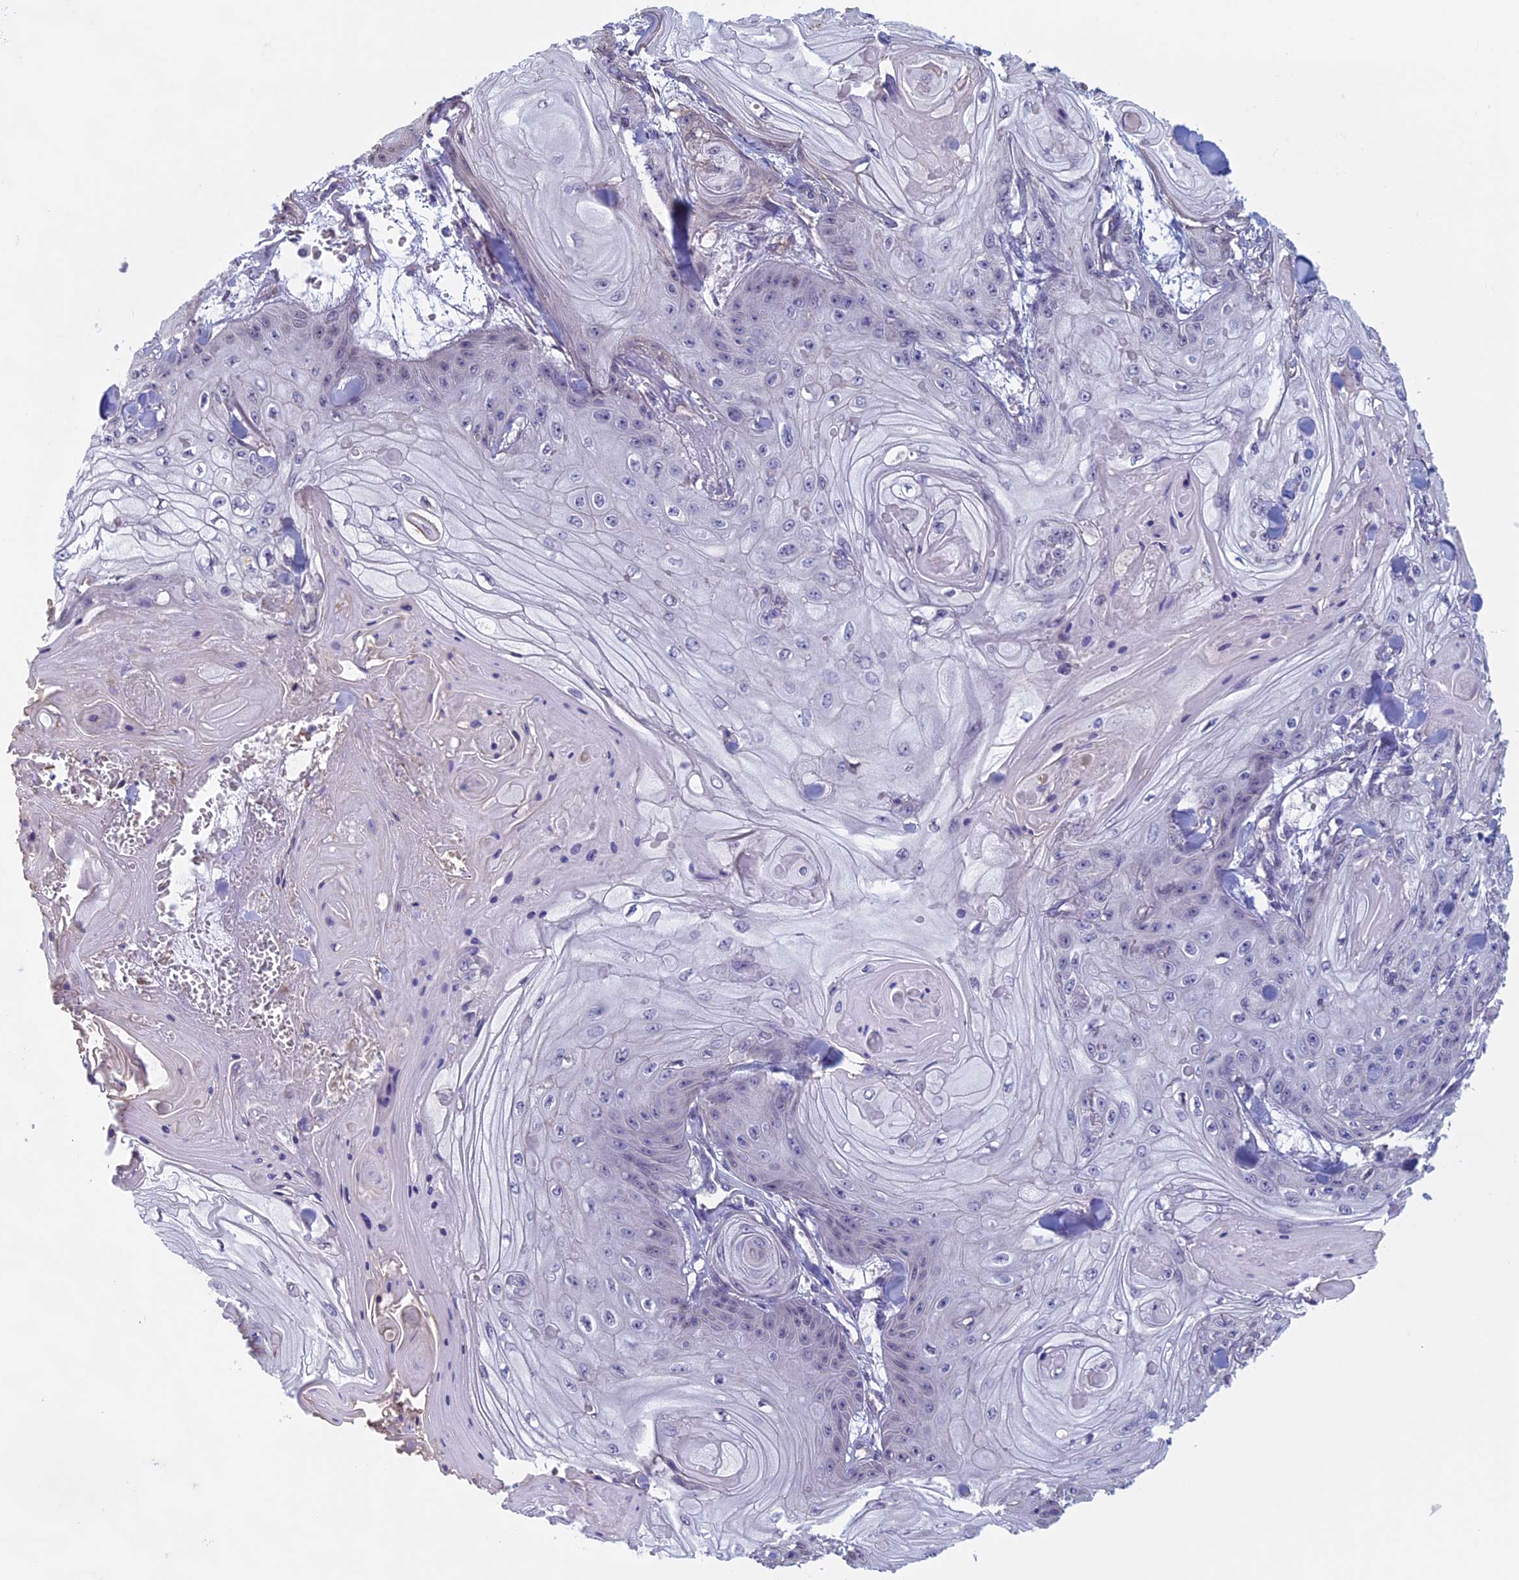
{"staining": {"intensity": "negative", "quantity": "none", "location": "none"}, "tissue": "skin cancer", "cell_type": "Tumor cells", "image_type": "cancer", "snomed": [{"axis": "morphology", "description": "Squamous cell carcinoma, NOS"}, {"axis": "topography", "description": "Skin"}], "caption": "Immunohistochemistry image of human skin cancer (squamous cell carcinoma) stained for a protein (brown), which reveals no positivity in tumor cells.", "gene": "SLC1A6", "patient": {"sex": "male", "age": 74}}